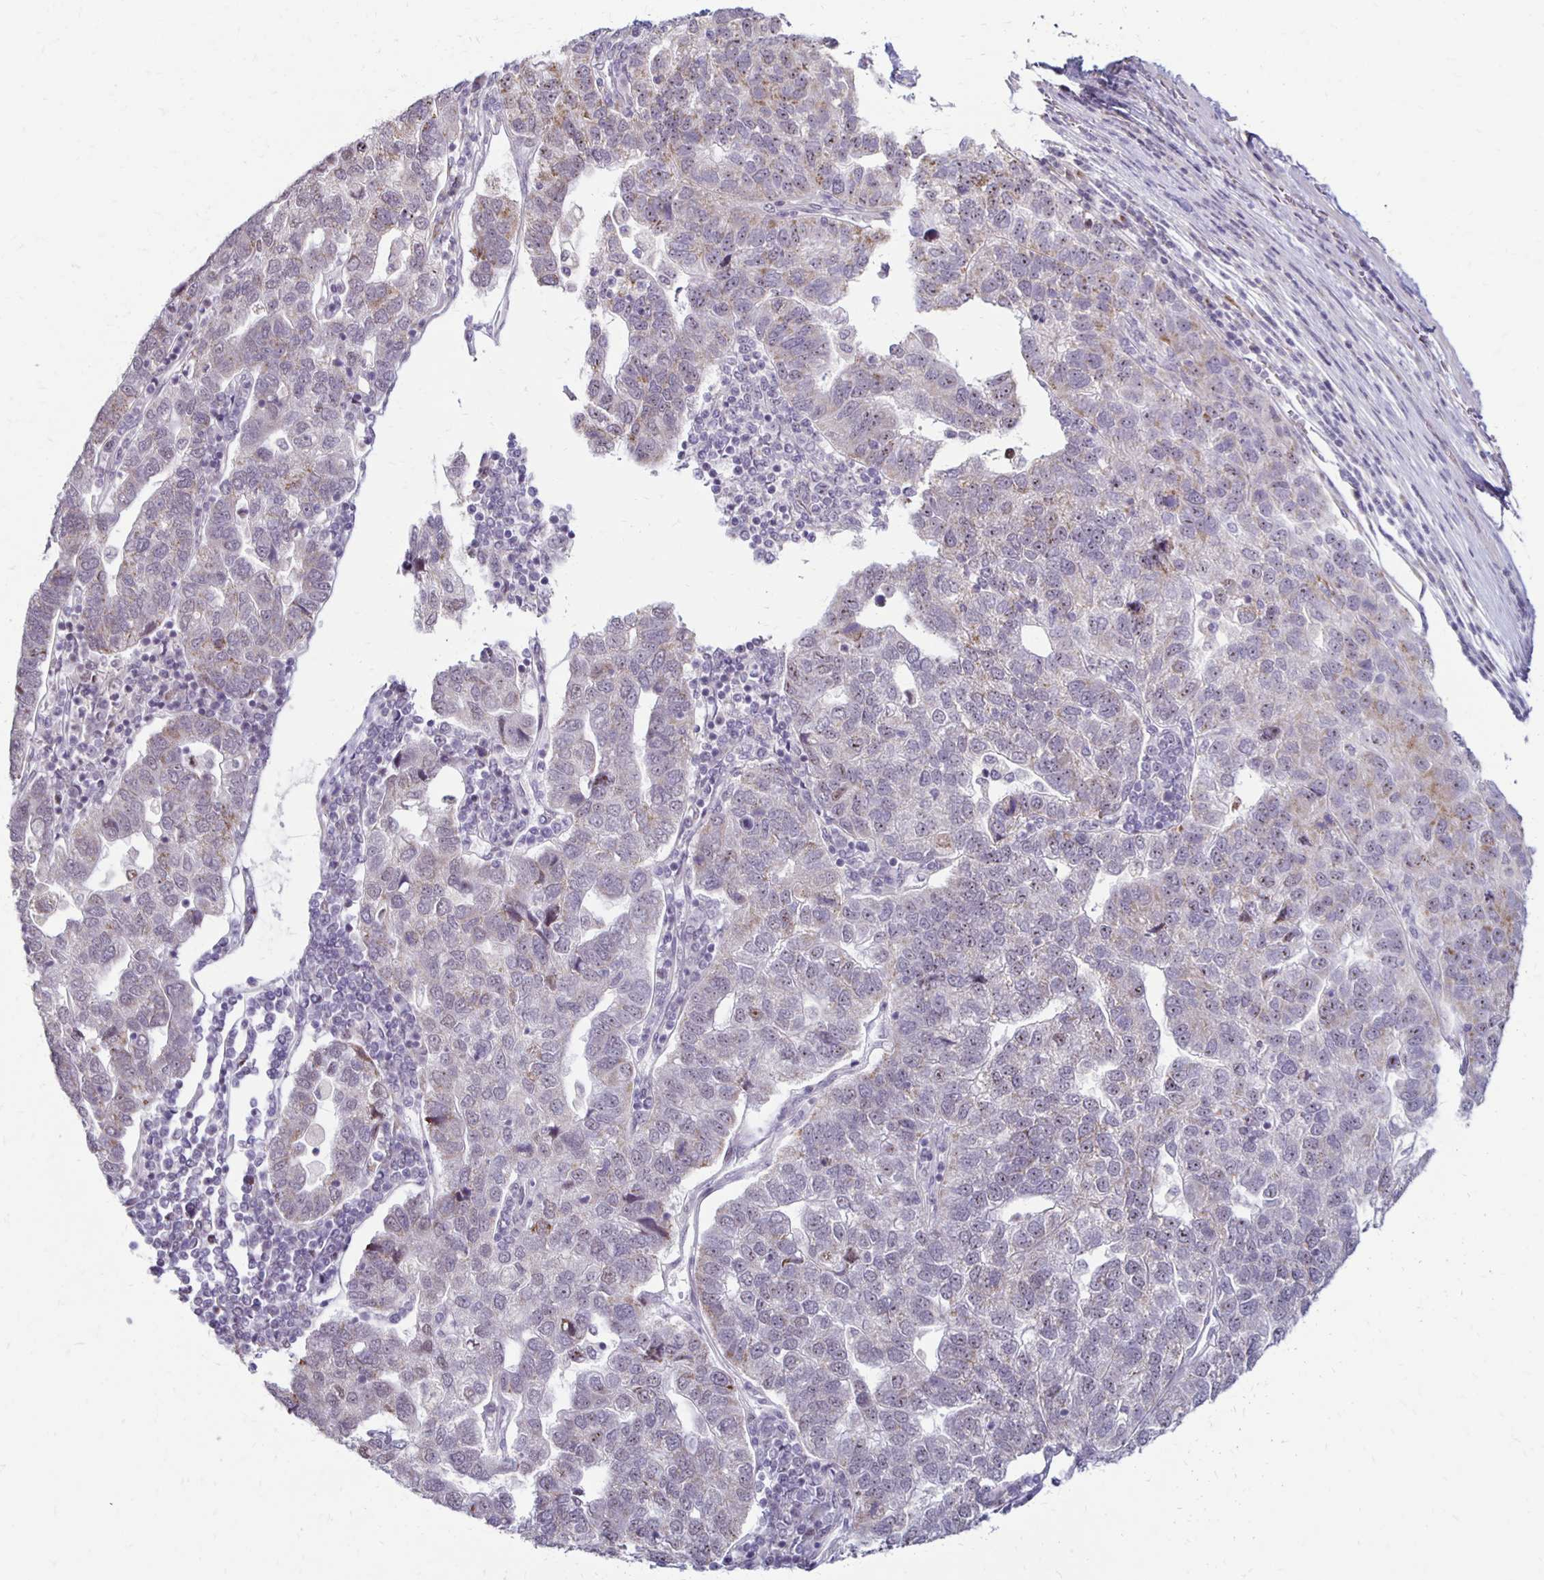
{"staining": {"intensity": "negative", "quantity": "none", "location": "none"}, "tissue": "pancreatic cancer", "cell_type": "Tumor cells", "image_type": "cancer", "snomed": [{"axis": "morphology", "description": "Adenocarcinoma, NOS"}, {"axis": "topography", "description": "Pancreas"}], "caption": "This micrograph is of adenocarcinoma (pancreatic) stained with immunohistochemistry (IHC) to label a protein in brown with the nuclei are counter-stained blue. There is no staining in tumor cells.", "gene": "DAGLA", "patient": {"sex": "female", "age": 61}}